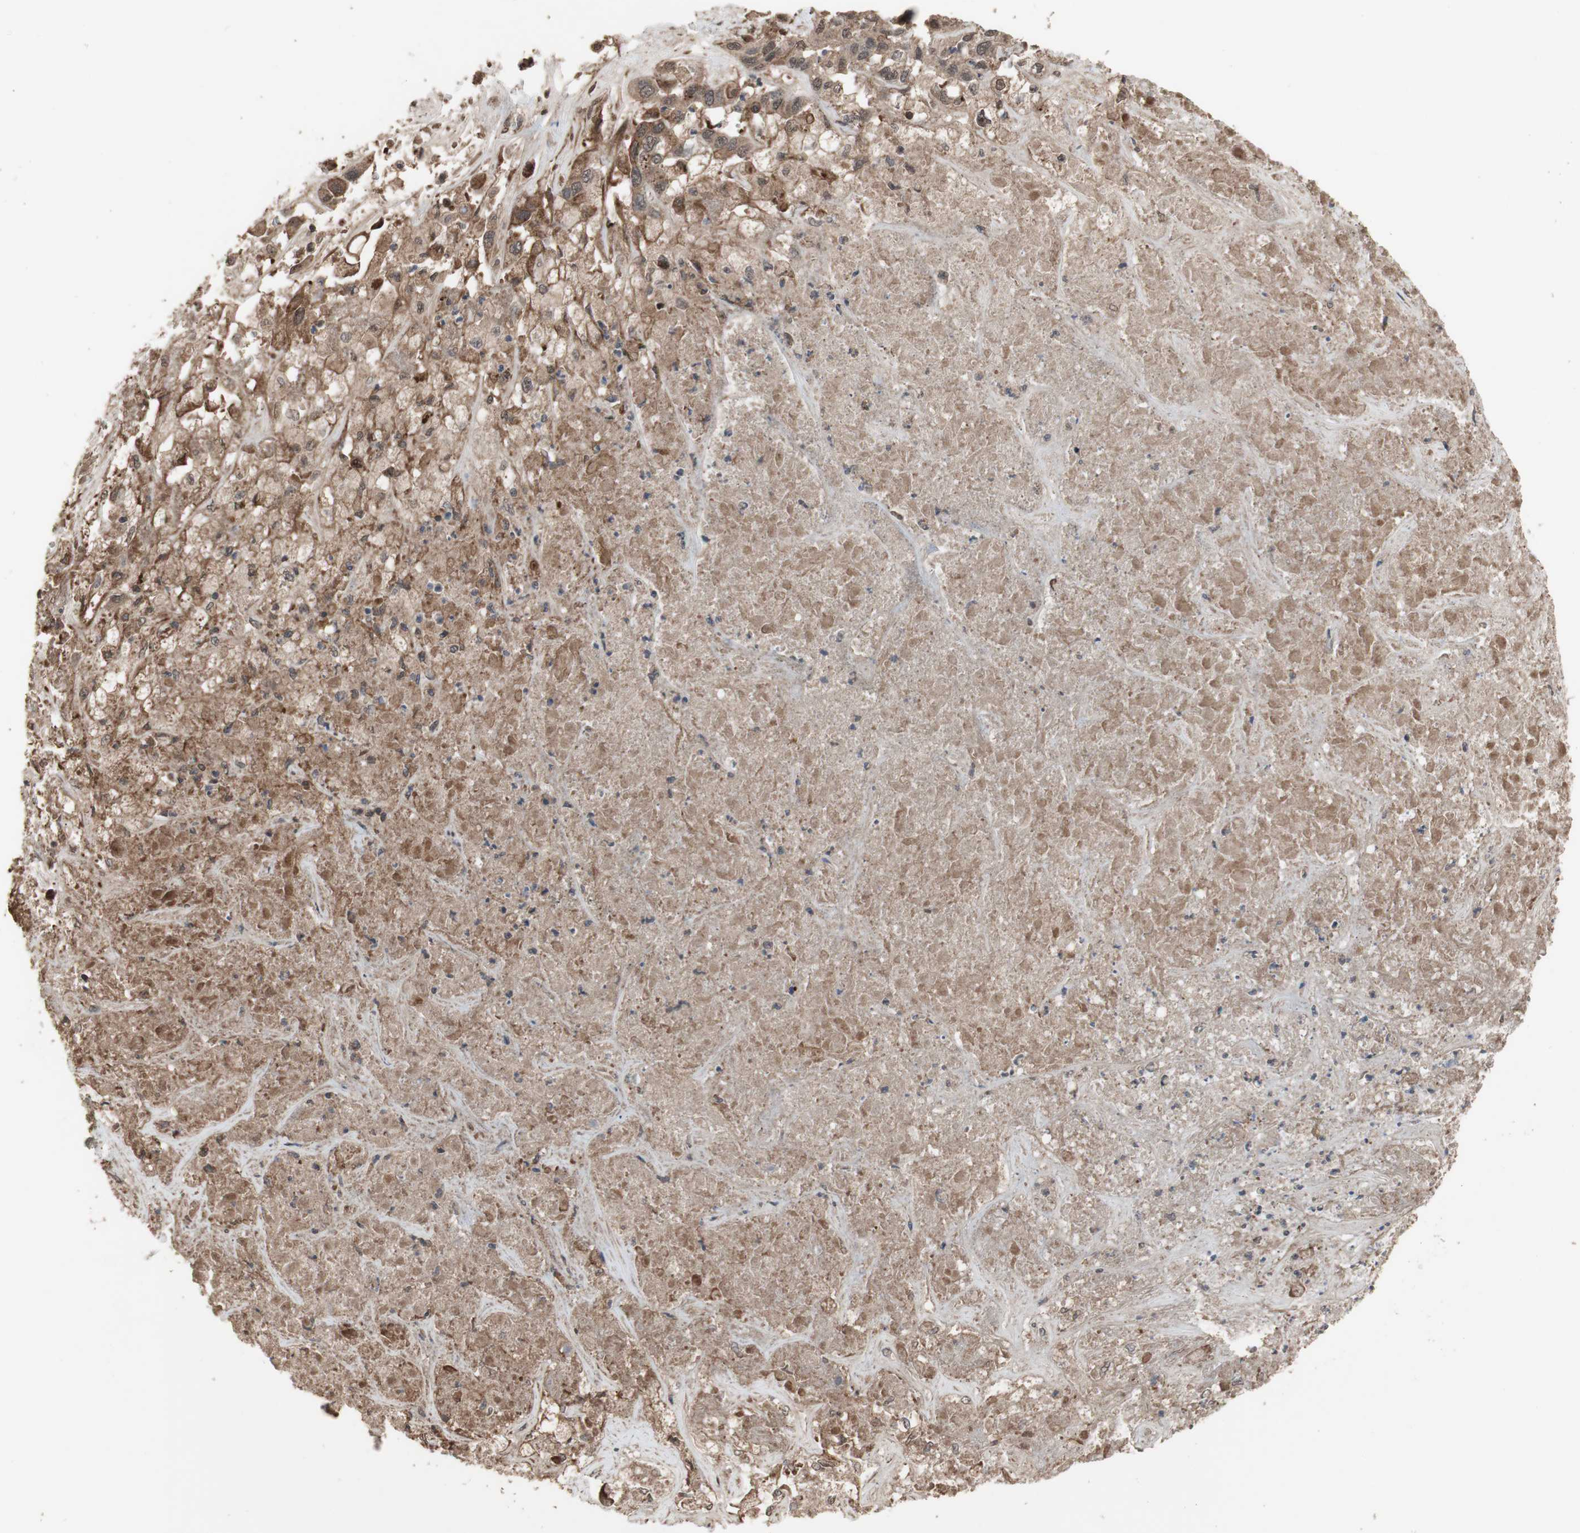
{"staining": {"intensity": "moderate", "quantity": "25%-75%", "location": "cytoplasmic/membranous"}, "tissue": "liver cancer", "cell_type": "Tumor cells", "image_type": "cancer", "snomed": [{"axis": "morphology", "description": "Cholangiocarcinoma"}, {"axis": "topography", "description": "Liver"}], "caption": "The histopathology image displays staining of liver cholangiocarcinoma, revealing moderate cytoplasmic/membranous protein staining (brown color) within tumor cells. The protein is stained brown, and the nuclei are stained in blue (DAB (3,3'-diaminobenzidine) IHC with brightfield microscopy, high magnification).", "gene": "KANSL1", "patient": {"sex": "female", "age": 52}}